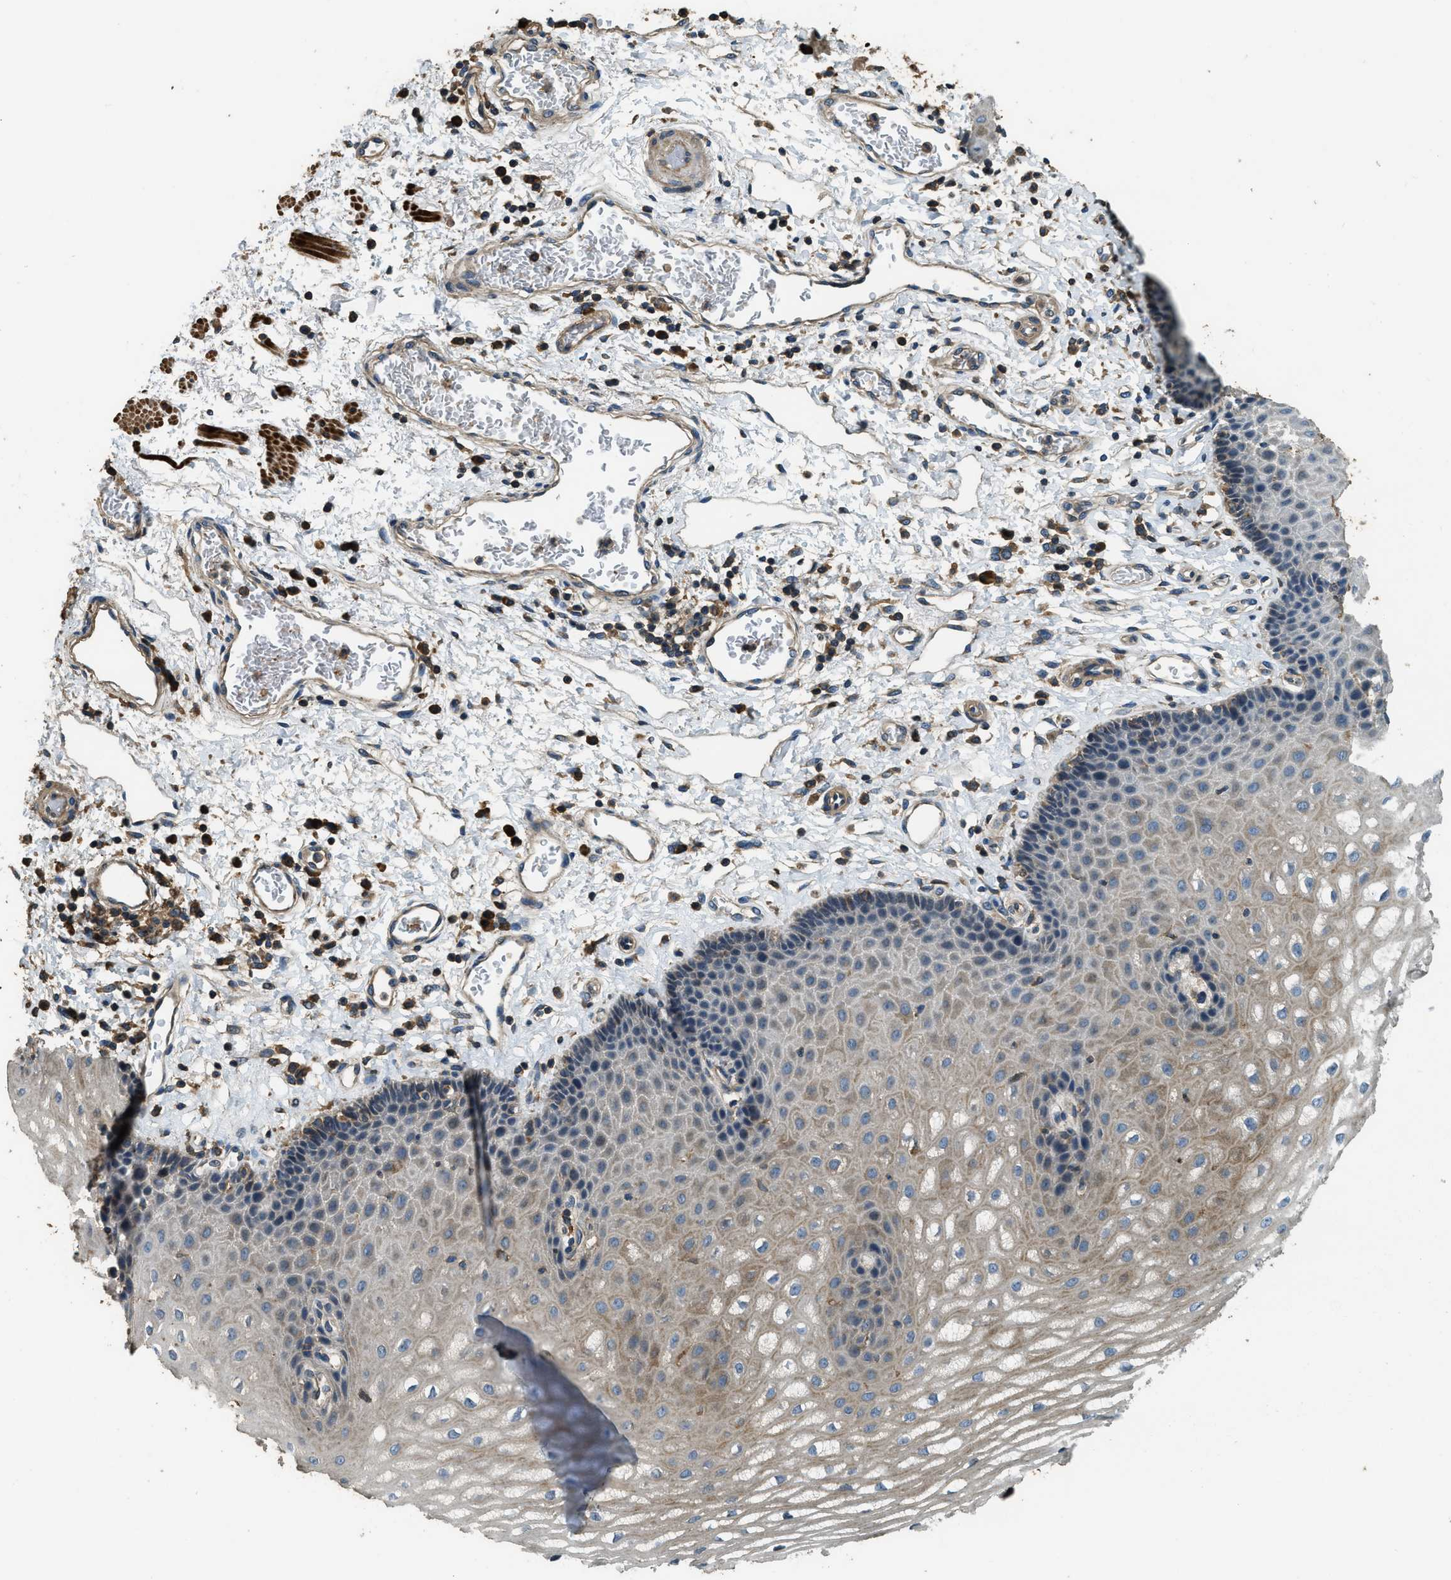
{"staining": {"intensity": "moderate", "quantity": ">75%", "location": "cytoplasmic/membranous"}, "tissue": "esophagus", "cell_type": "Squamous epithelial cells", "image_type": "normal", "snomed": [{"axis": "morphology", "description": "Normal tissue, NOS"}, {"axis": "topography", "description": "Esophagus"}], "caption": "Human esophagus stained for a protein (brown) shows moderate cytoplasmic/membranous positive expression in approximately >75% of squamous epithelial cells.", "gene": "ERGIC1", "patient": {"sex": "male", "age": 54}}